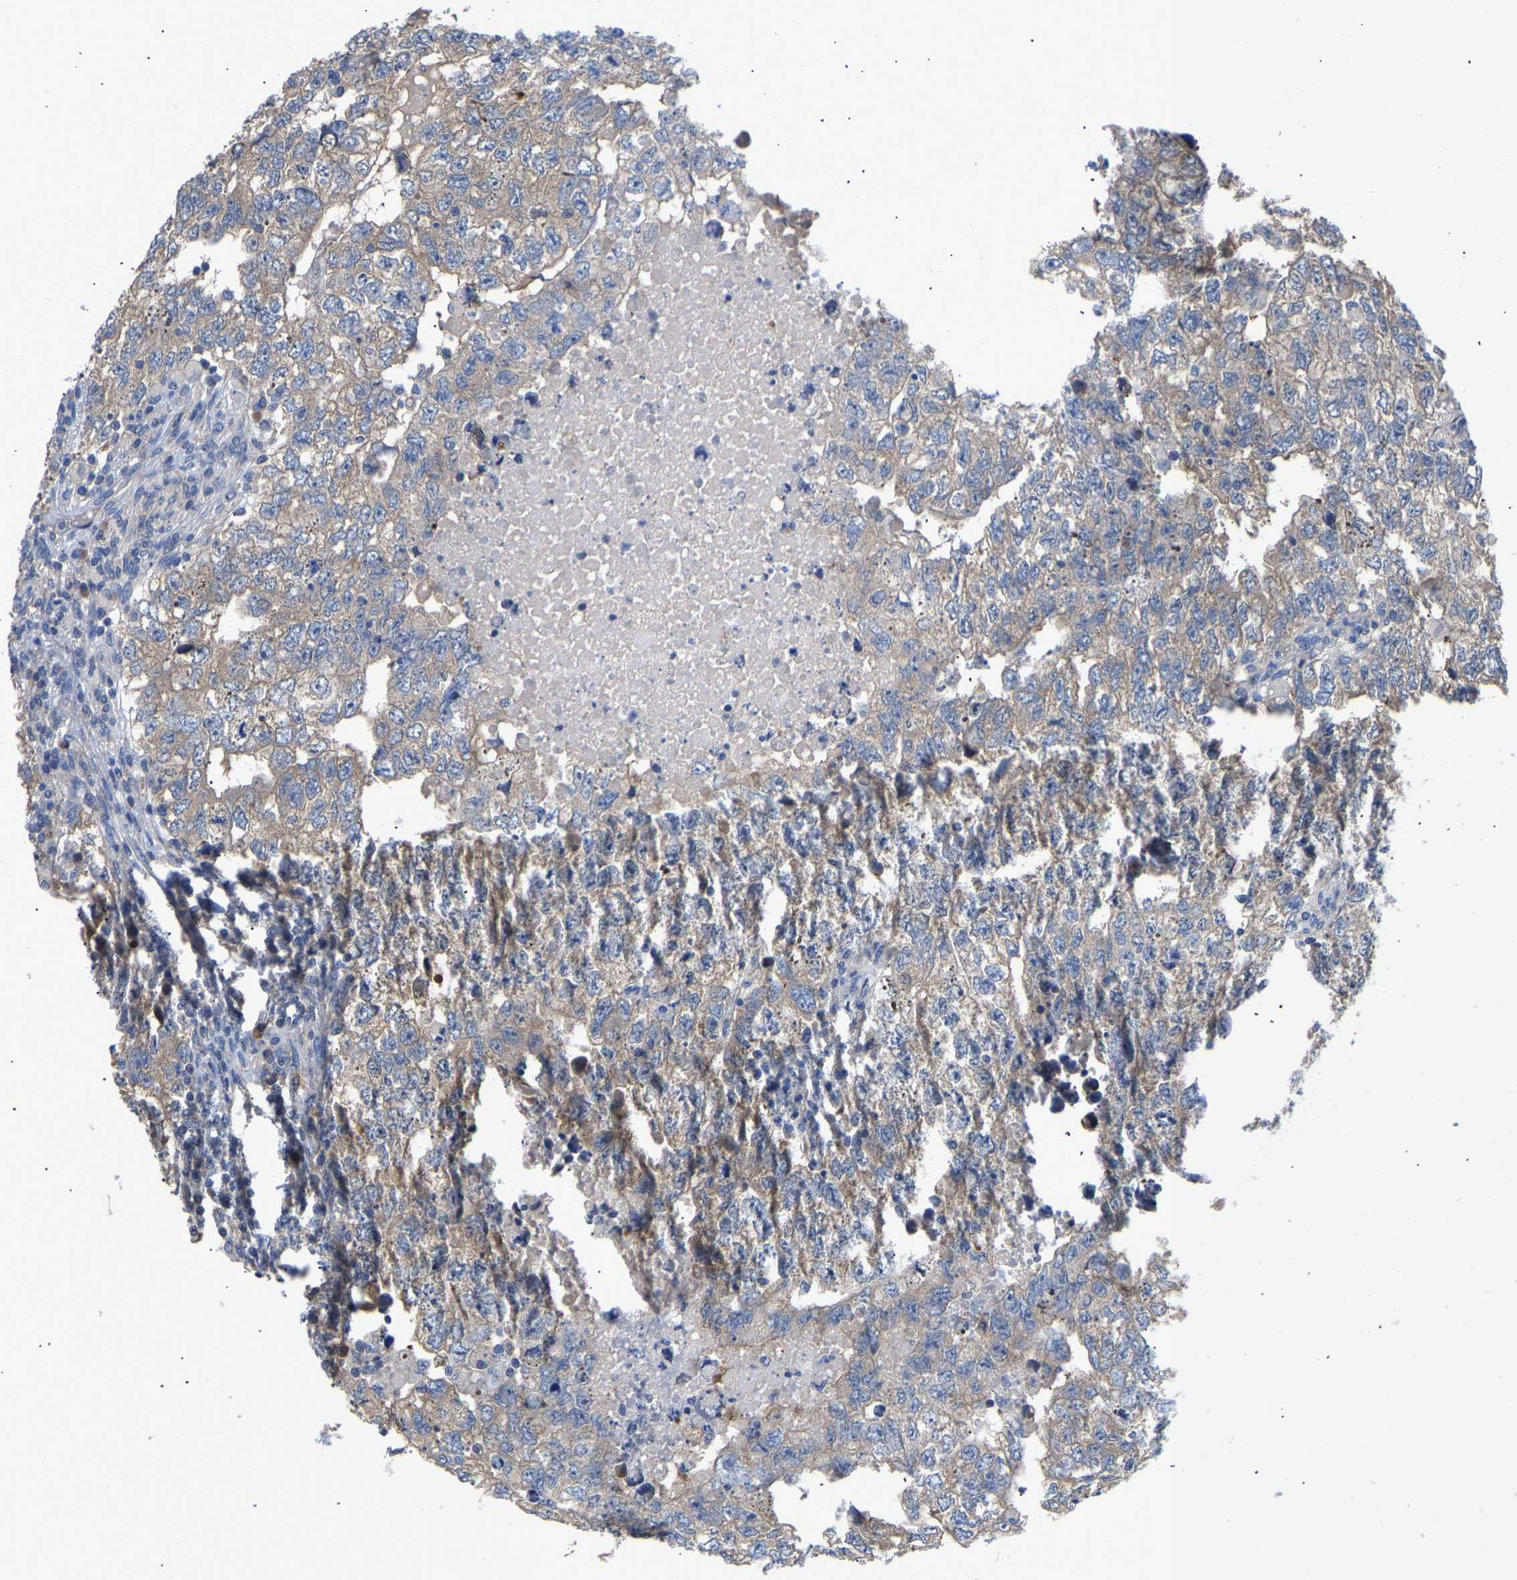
{"staining": {"intensity": "weak", "quantity": ">75%", "location": "cytoplasmic/membranous"}, "tissue": "testis cancer", "cell_type": "Tumor cells", "image_type": "cancer", "snomed": [{"axis": "morphology", "description": "Carcinoma, Embryonal, NOS"}, {"axis": "topography", "description": "Testis"}], "caption": "Protein expression analysis of testis embryonal carcinoma exhibits weak cytoplasmic/membranous positivity in approximately >75% of tumor cells.", "gene": "ABCA10", "patient": {"sex": "male", "age": 36}}